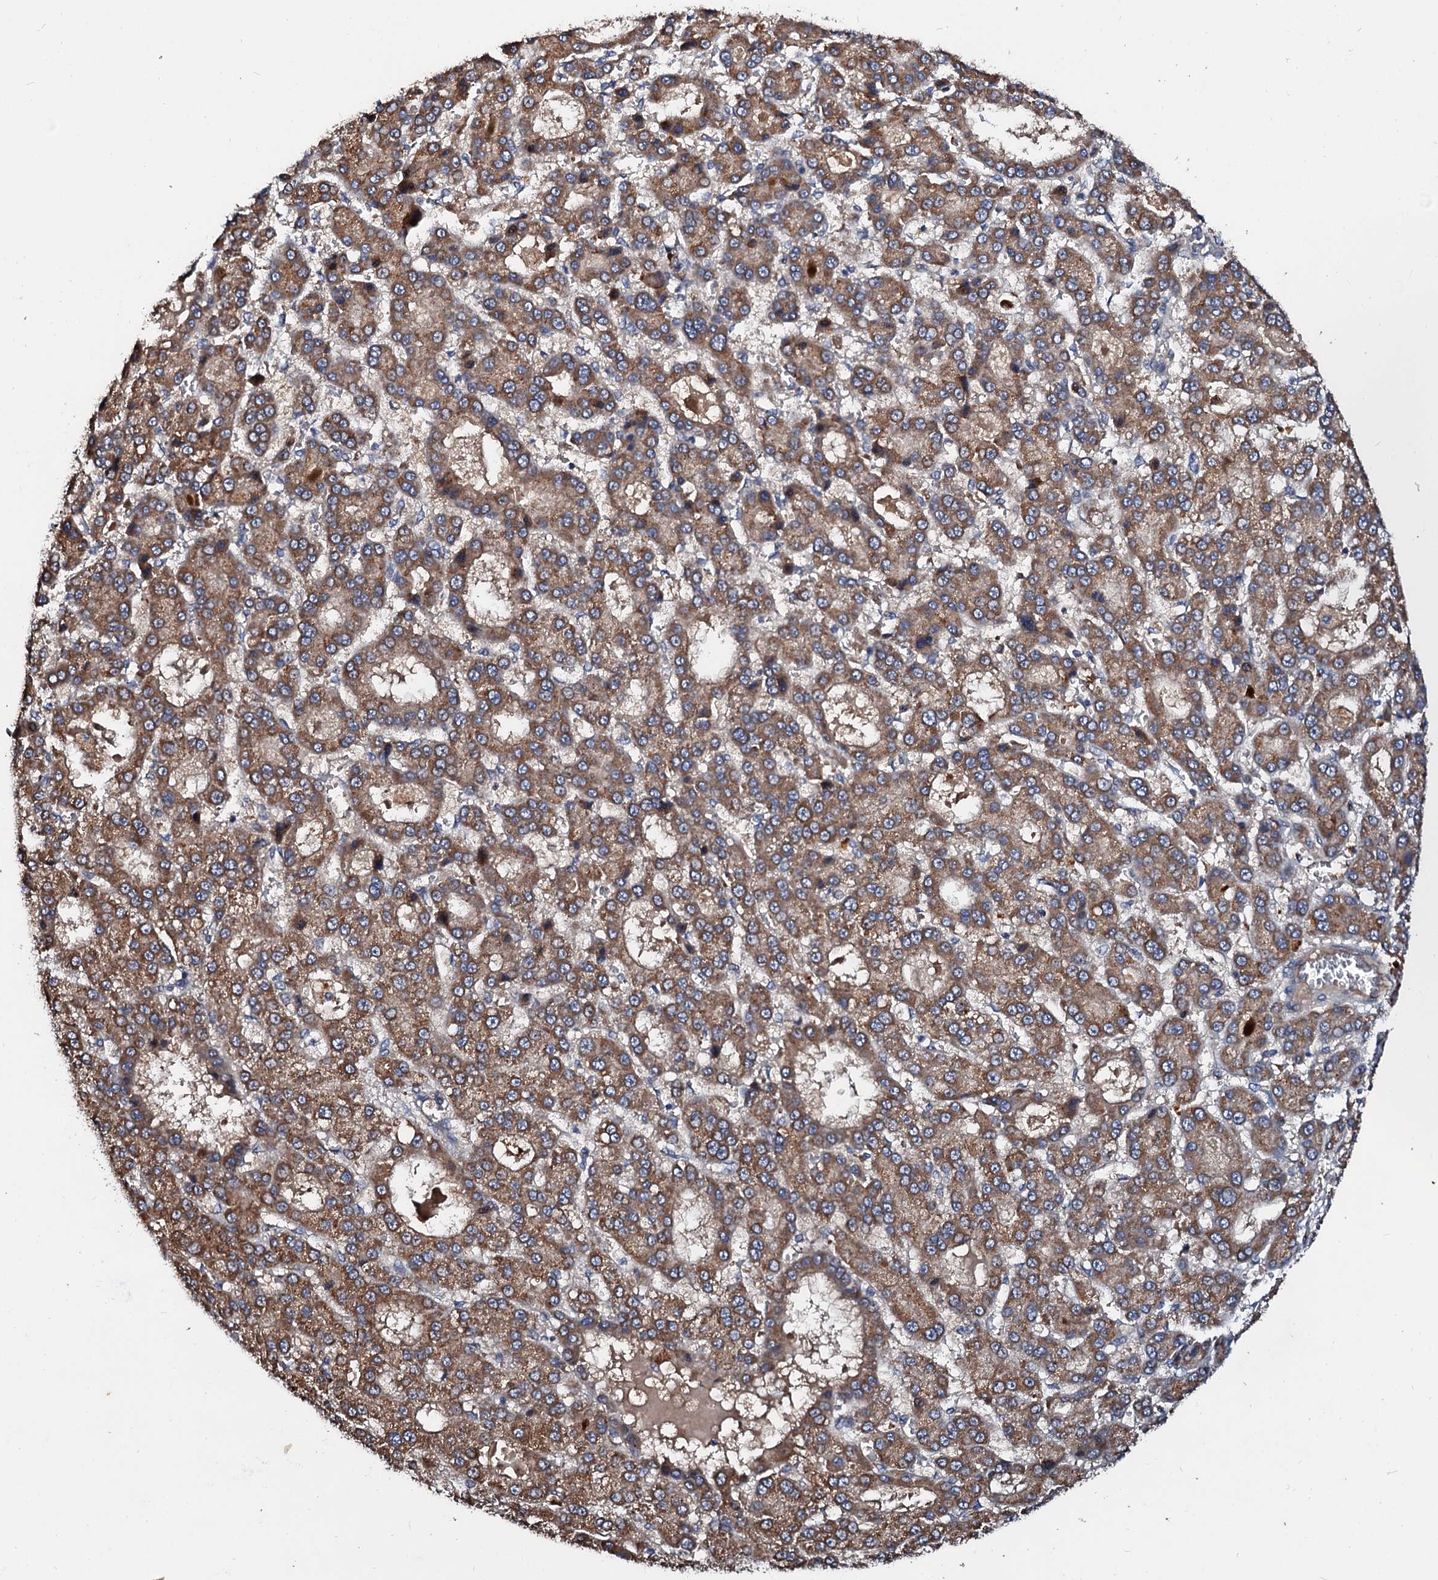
{"staining": {"intensity": "moderate", "quantity": ">75%", "location": "cytoplasmic/membranous"}, "tissue": "liver cancer", "cell_type": "Tumor cells", "image_type": "cancer", "snomed": [{"axis": "morphology", "description": "Carcinoma, Hepatocellular, NOS"}, {"axis": "topography", "description": "Liver"}], "caption": "Tumor cells demonstrate medium levels of moderate cytoplasmic/membranous positivity in about >75% of cells in human liver cancer (hepatocellular carcinoma). (DAB (3,3'-diaminobenzidine) = brown stain, brightfield microscopy at high magnification).", "gene": "FIBIN", "patient": {"sex": "male", "age": 70}}